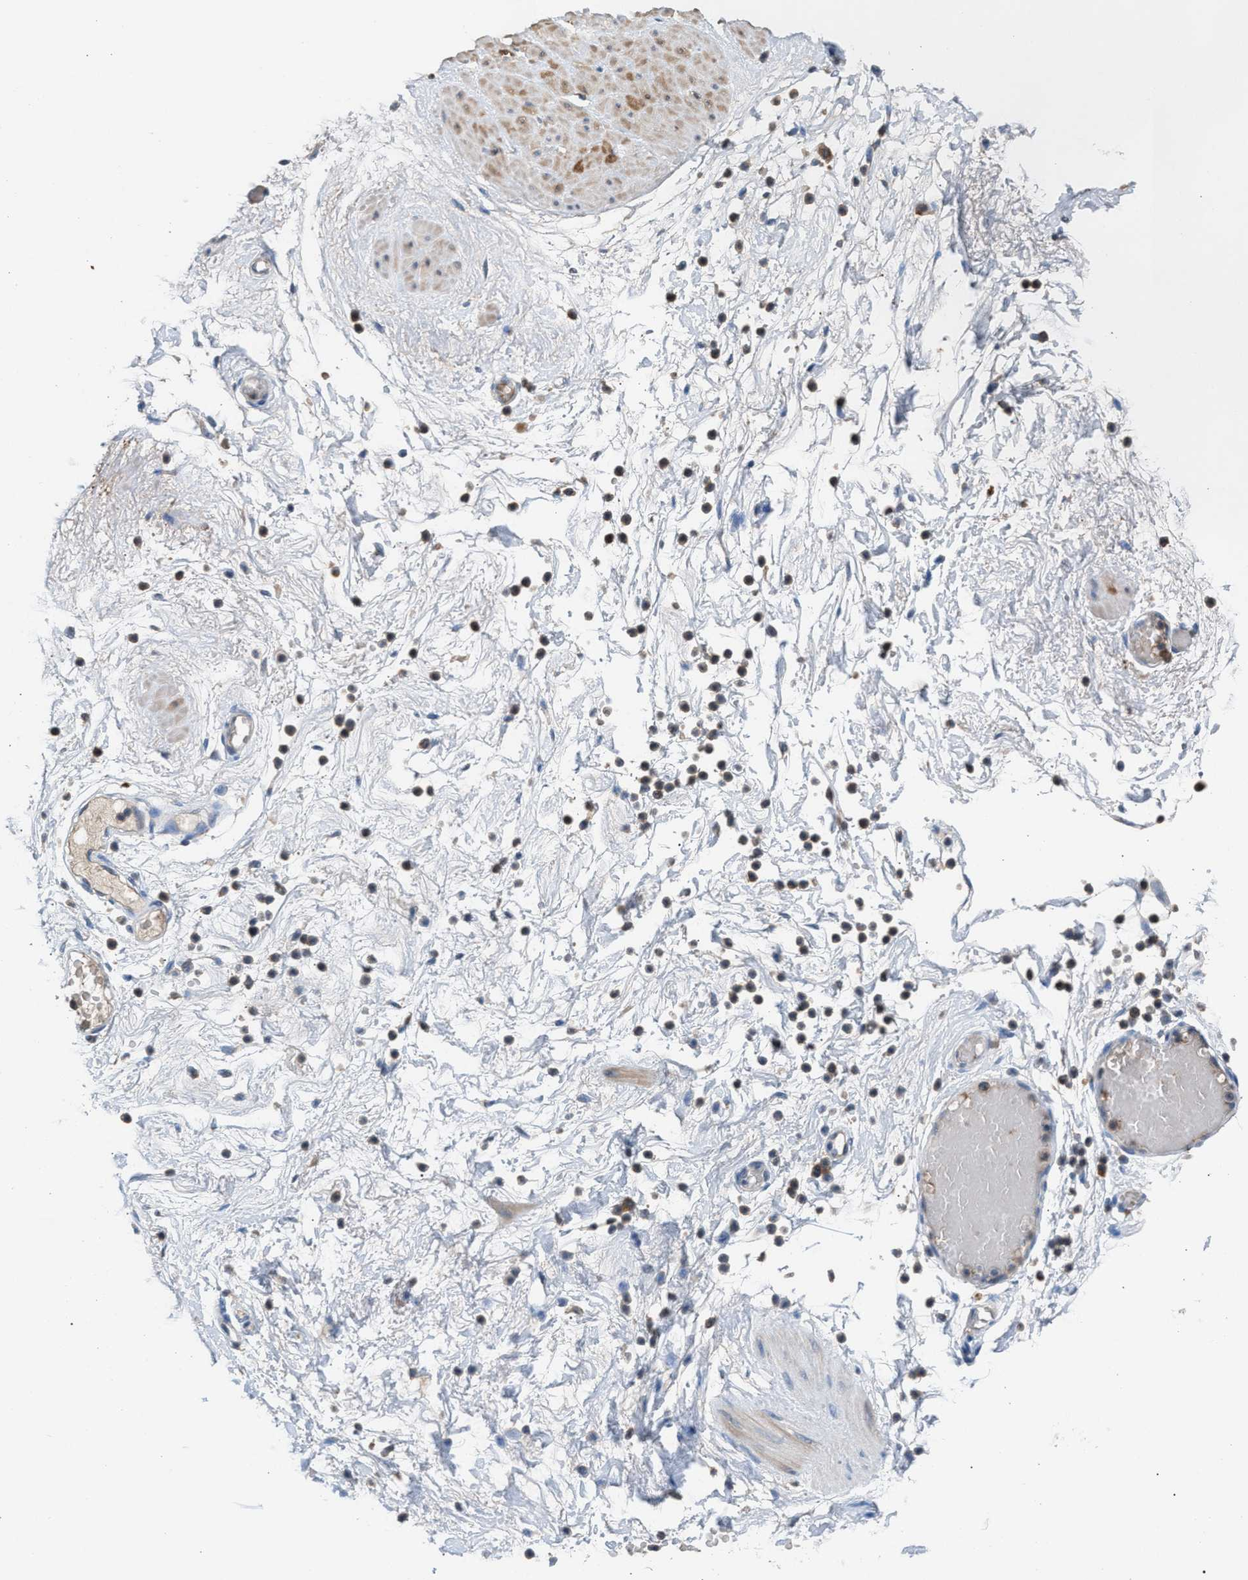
{"staining": {"intensity": "strong", "quantity": ">75%", "location": "cytoplasmic/membranous"}, "tissue": "adipose tissue", "cell_type": "Adipocytes", "image_type": "normal", "snomed": [{"axis": "morphology", "description": "Normal tissue, NOS"}, {"axis": "topography", "description": "Soft tissue"}, {"axis": "topography", "description": "Vascular tissue"}], "caption": "Immunohistochemistry (IHC) (DAB (3,3'-diaminobenzidine)) staining of unremarkable adipose tissue shows strong cytoplasmic/membranous protein positivity in approximately >75% of adipocytes.", "gene": "CA3", "patient": {"sex": "female", "age": 35}}